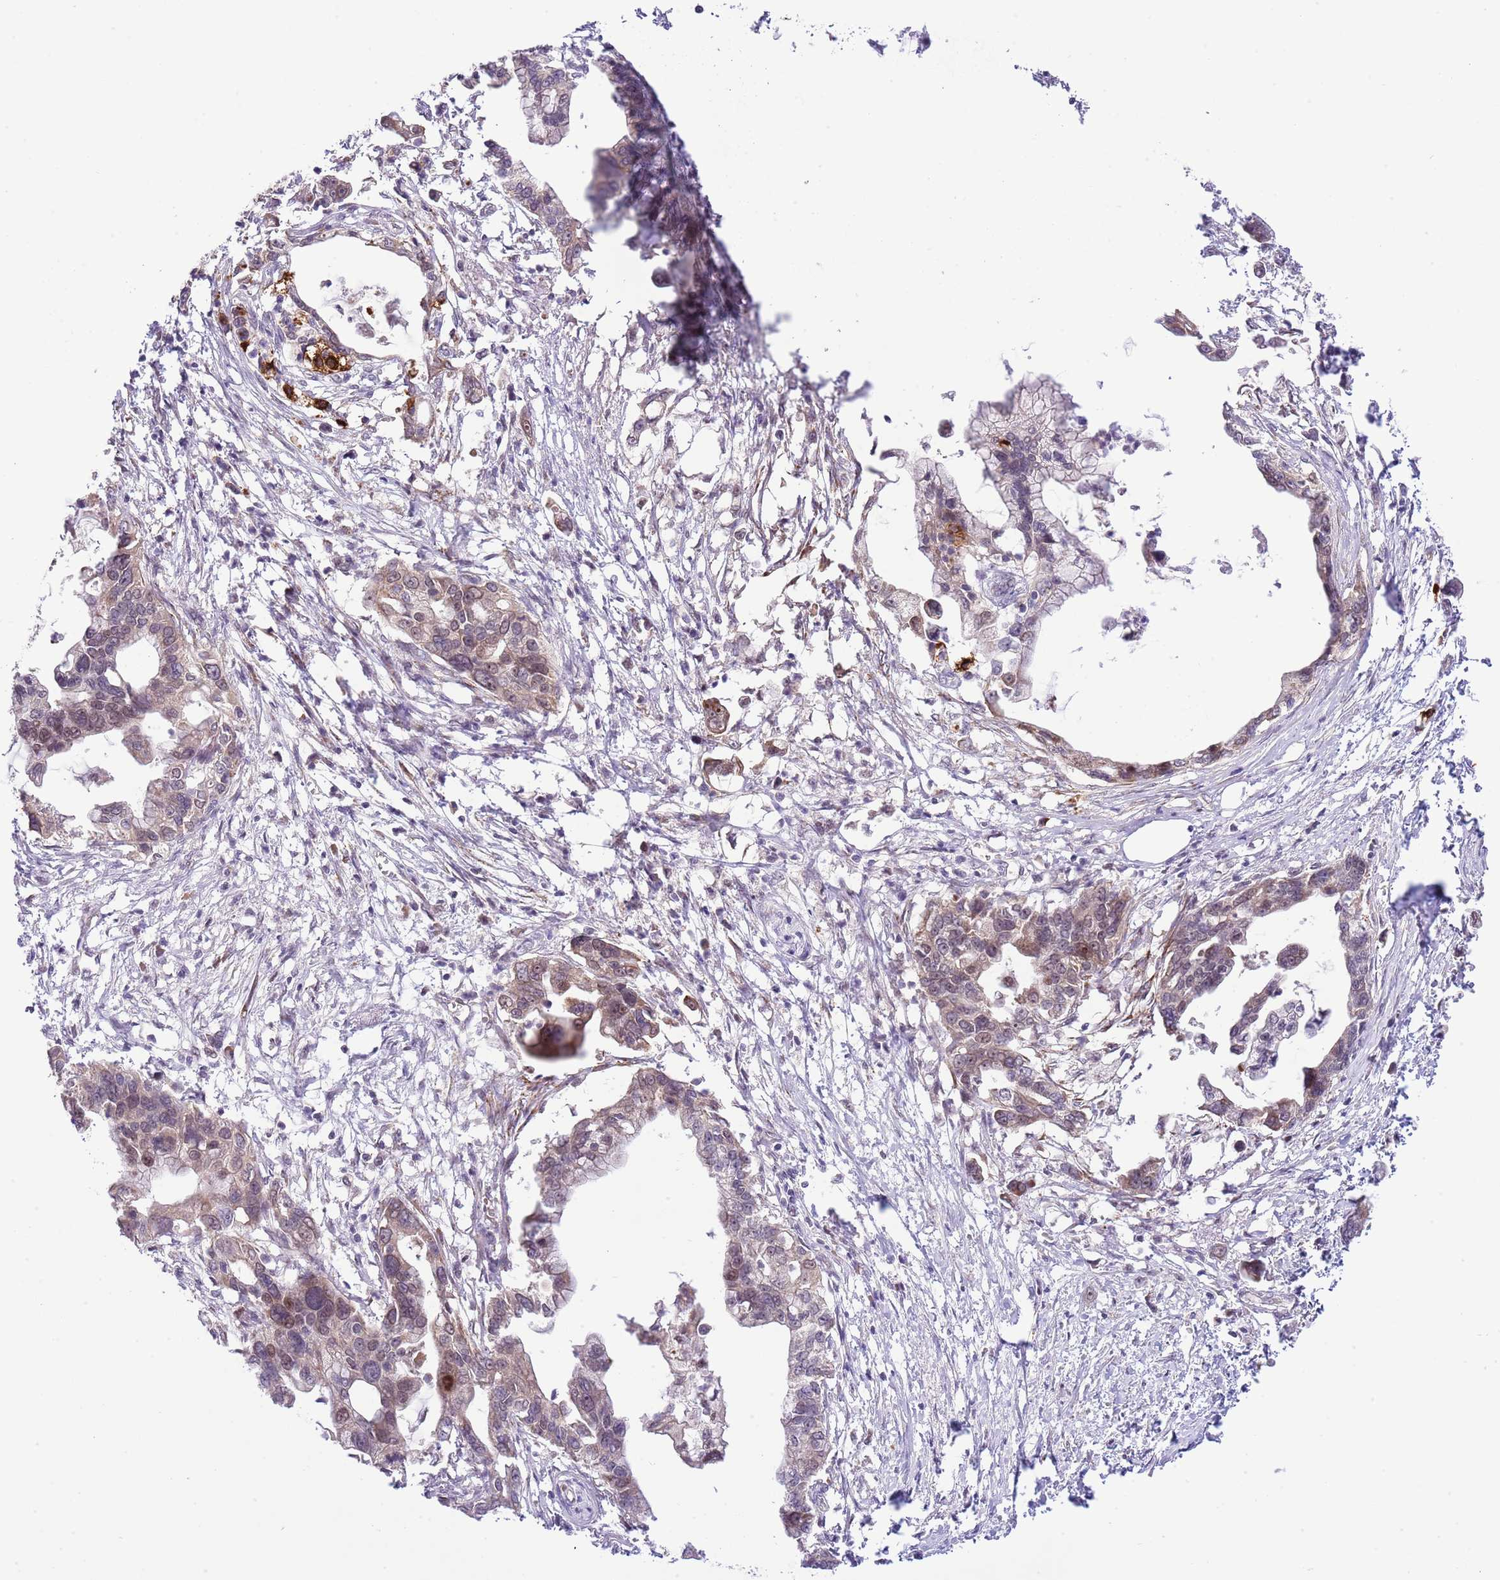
{"staining": {"intensity": "weak", "quantity": "25%-75%", "location": "cytoplasmic/membranous"}, "tissue": "pancreatic cancer", "cell_type": "Tumor cells", "image_type": "cancer", "snomed": [{"axis": "morphology", "description": "Adenocarcinoma, NOS"}, {"axis": "topography", "description": "Pancreas"}], "caption": "Protein analysis of pancreatic cancer (adenocarcinoma) tissue shows weak cytoplasmic/membranous positivity in approximately 25%-75% of tumor cells.", "gene": "CHD1", "patient": {"sex": "female", "age": 83}}